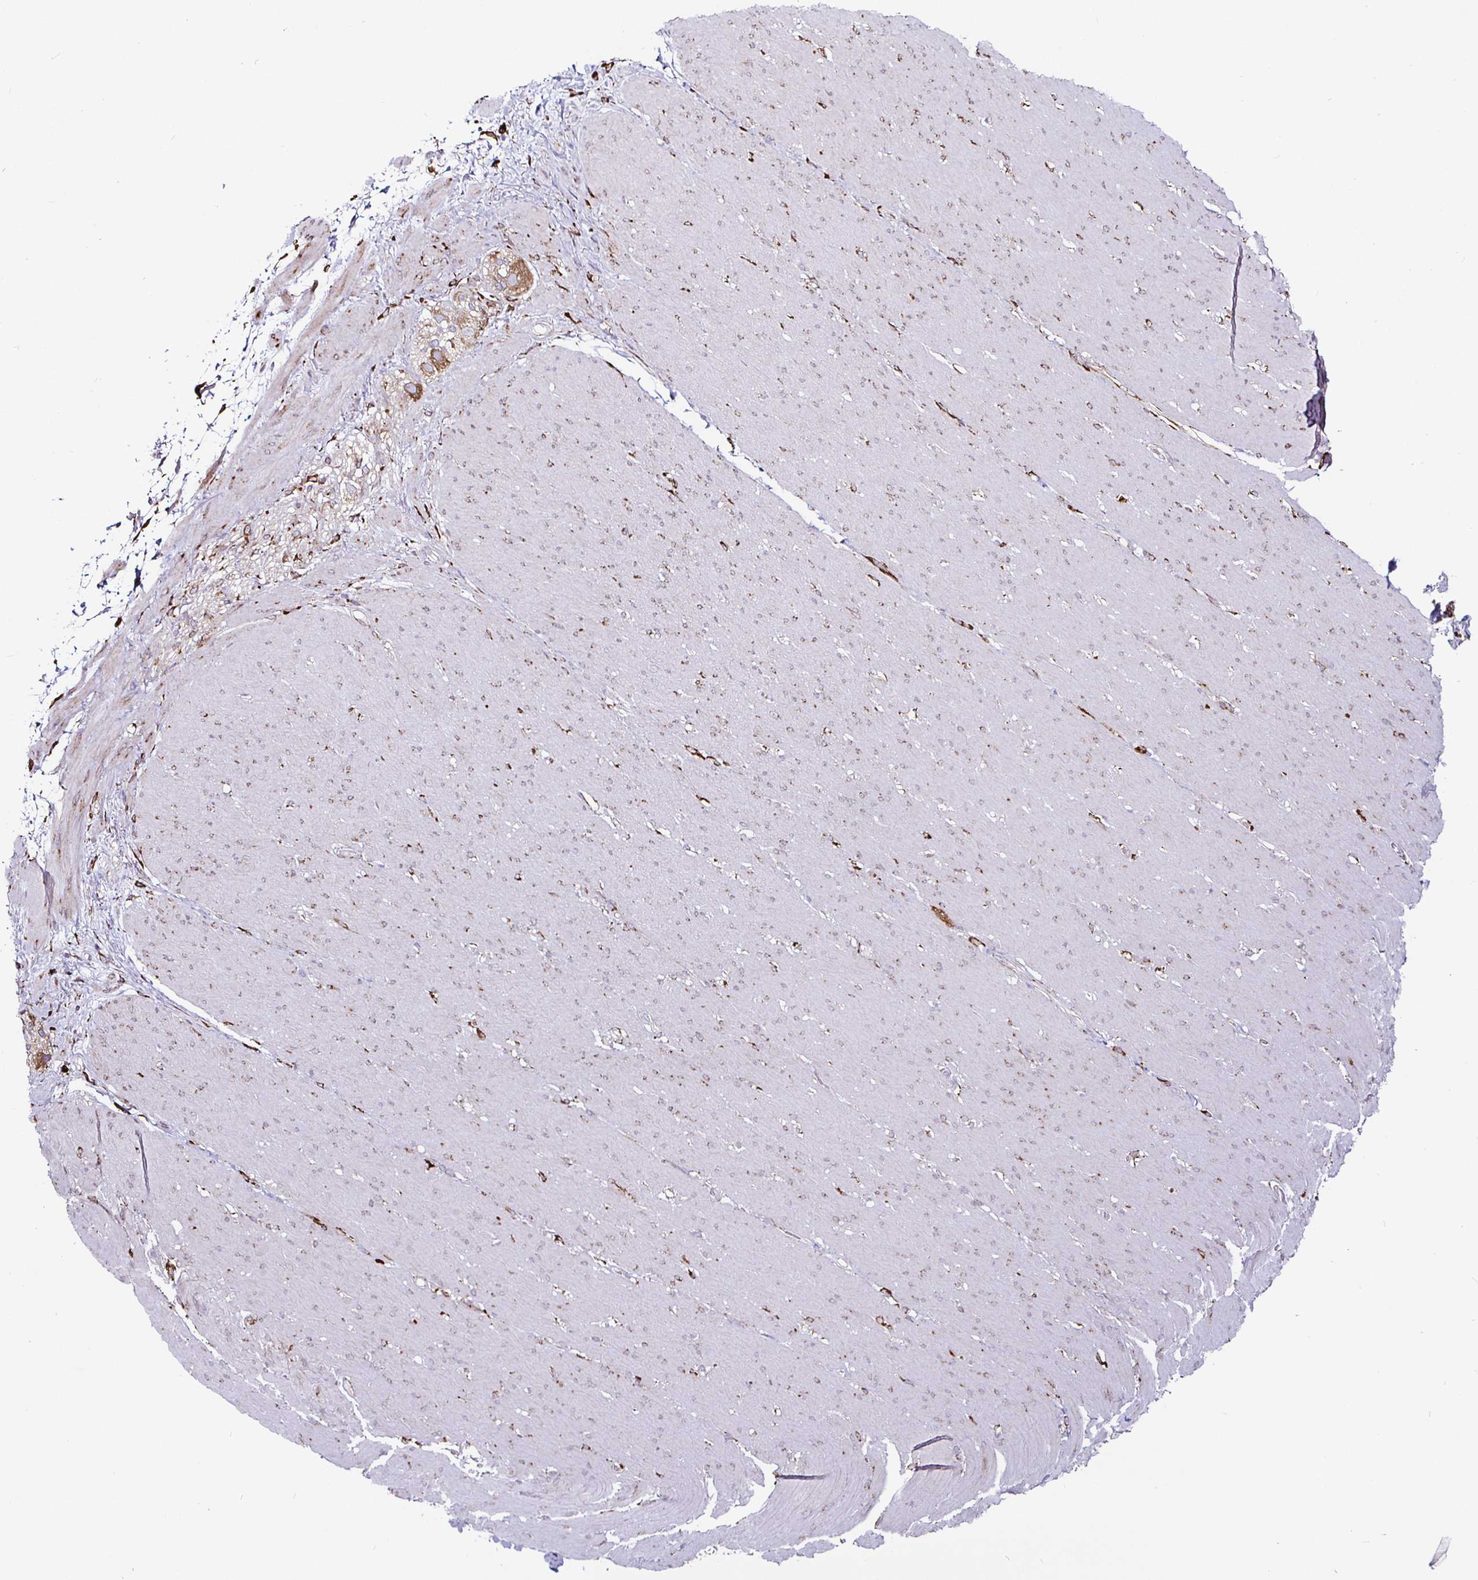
{"staining": {"intensity": "strong", "quantity": "25%-75%", "location": "cytoplasmic/membranous"}, "tissue": "smooth muscle", "cell_type": "Smooth muscle cells", "image_type": "normal", "snomed": [{"axis": "morphology", "description": "Normal tissue, NOS"}, {"axis": "topography", "description": "Smooth muscle"}, {"axis": "topography", "description": "Rectum"}], "caption": "Immunohistochemistry (DAB (3,3'-diaminobenzidine)) staining of benign smooth muscle shows strong cytoplasmic/membranous protein staining in about 25%-75% of smooth muscle cells.", "gene": "P4HA2", "patient": {"sex": "male", "age": 53}}